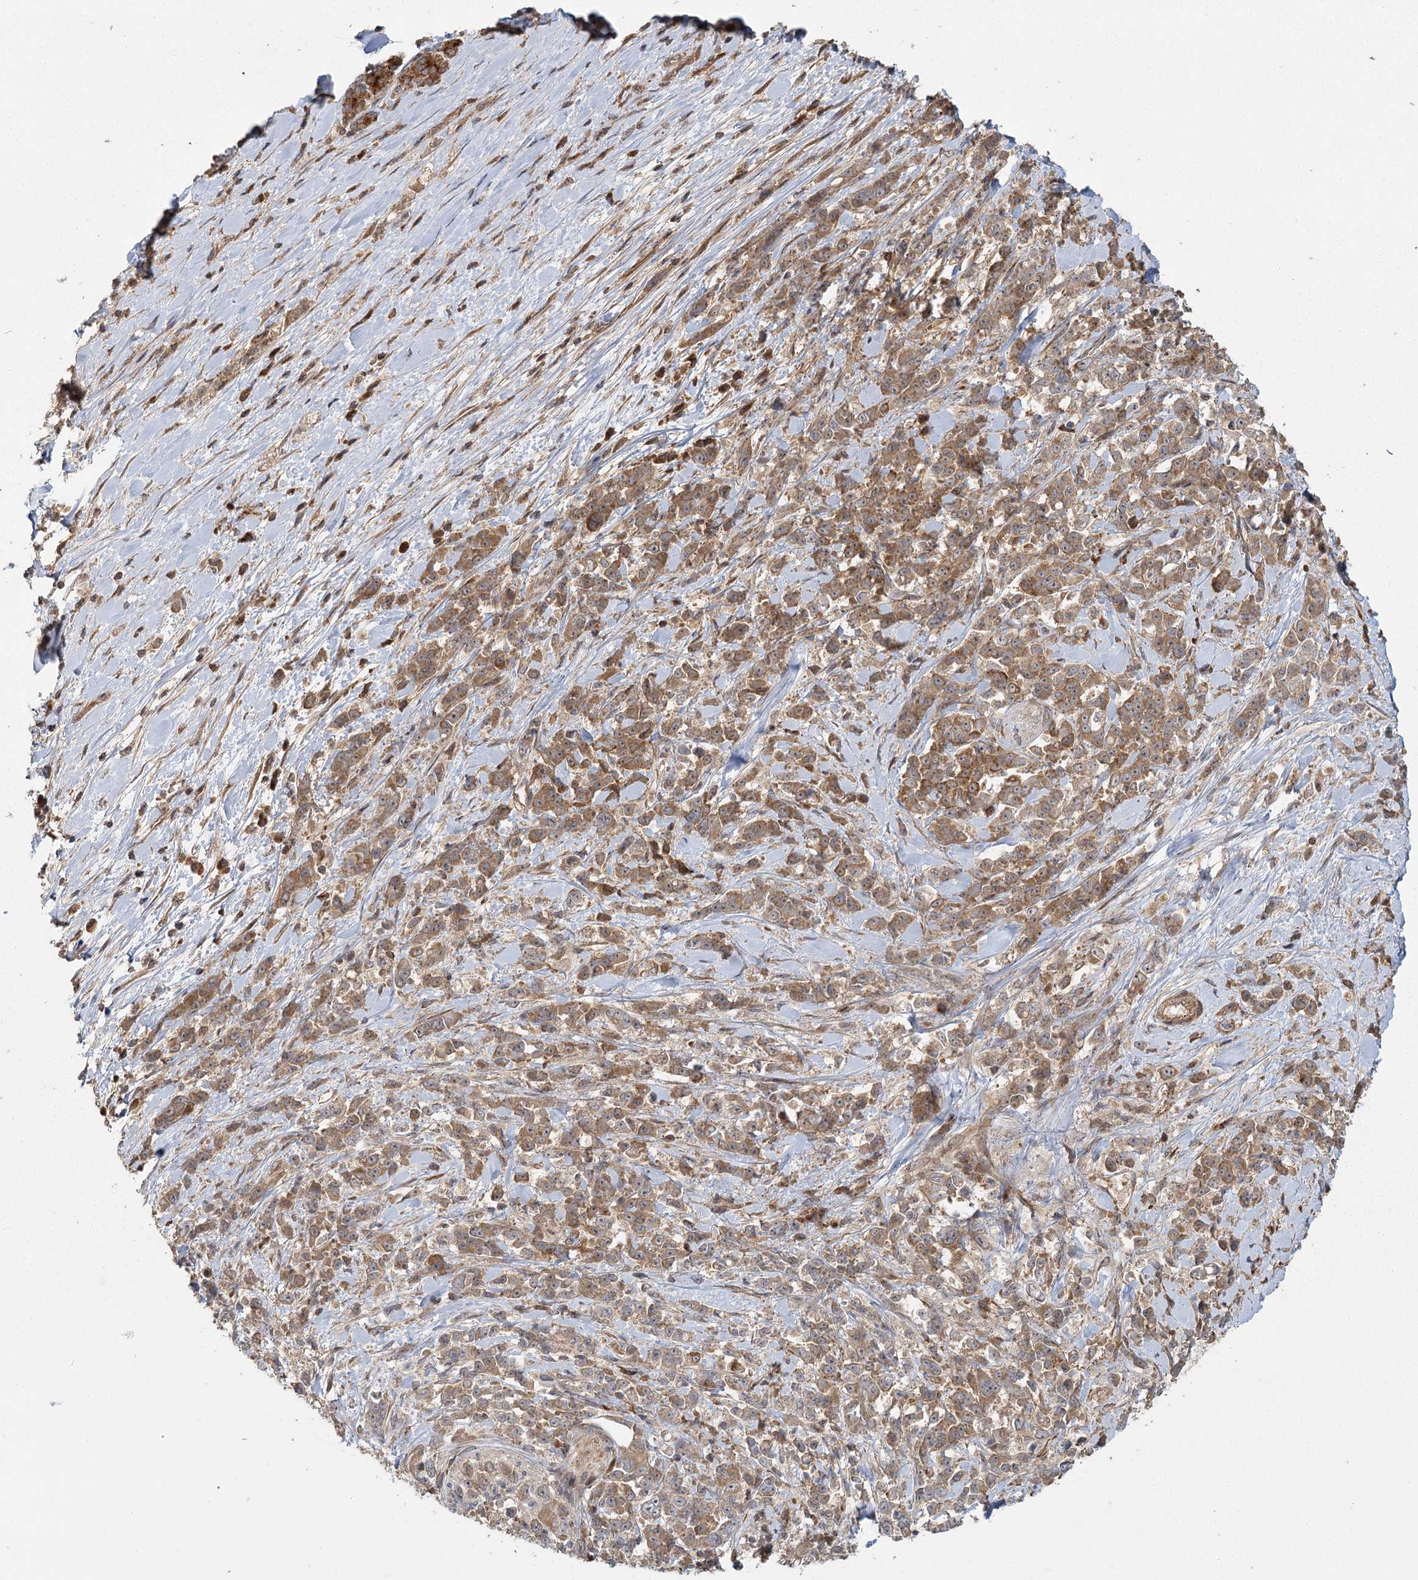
{"staining": {"intensity": "moderate", "quantity": ">75%", "location": "cytoplasmic/membranous"}, "tissue": "pancreatic cancer", "cell_type": "Tumor cells", "image_type": "cancer", "snomed": [{"axis": "morphology", "description": "Normal tissue, NOS"}, {"axis": "morphology", "description": "Adenocarcinoma, NOS"}, {"axis": "topography", "description": "Pancreas"}], "caption": "Pancreatic cancer was stained to show a protein in brown. There is medium levels of moderate cytoplasmic/membranous staining in approximately >75% of tumor cells.", "gene": "RAPGEF6", "patient": {"sex": "female", "age": 64}}